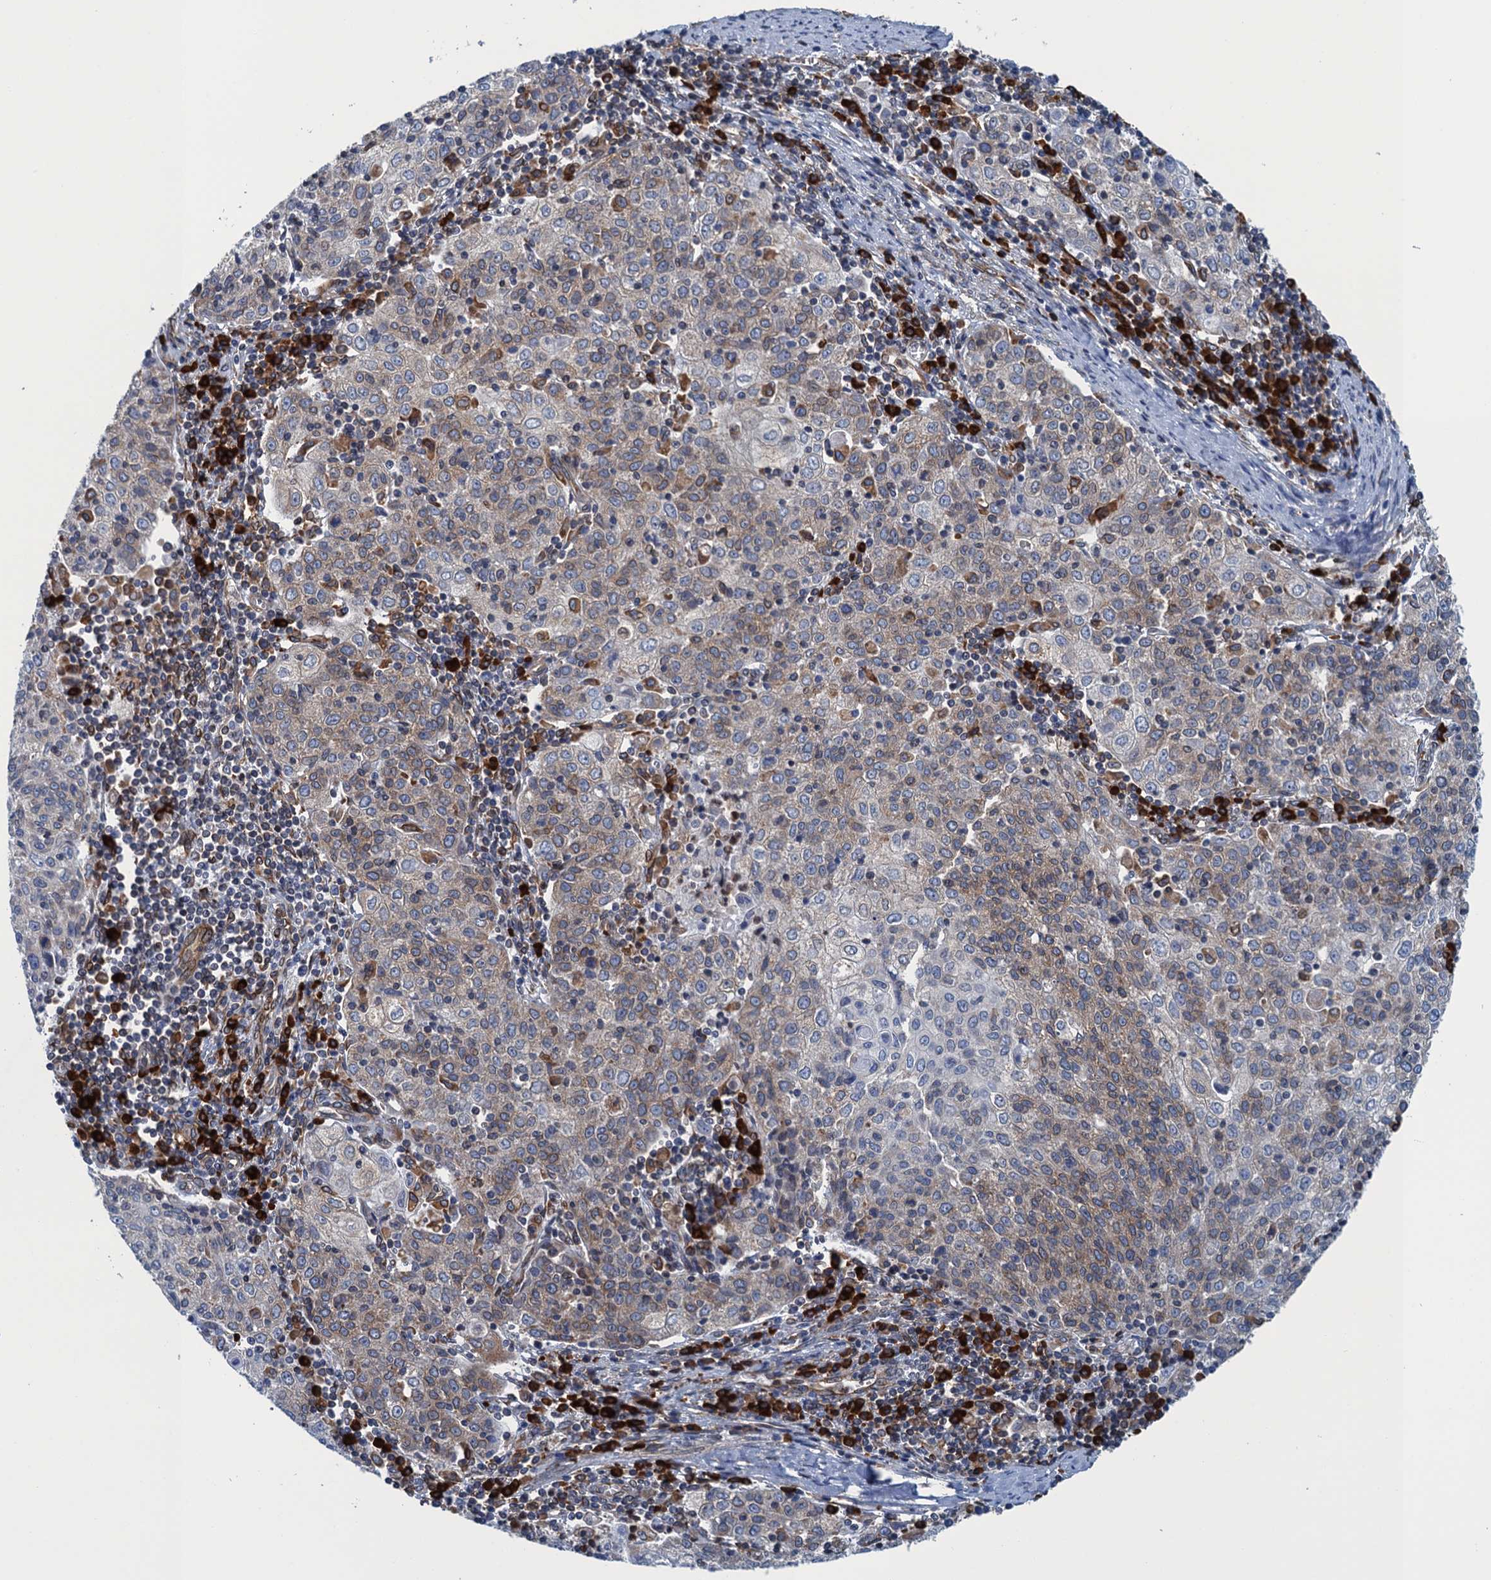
{"staining": {"intensity": "weak", "quantity": "<25%", "location": "cytoplasmic/membranous"}, "tissue": "cervical cancer", "cell_type": "Tumor cells", "image_type": "cancer", "snomed": [{"axis": "morphology", "description": "Squamous cell carcinoma, NOS"}, {"axis": "topography", "description": "Cervix"}], "caption": "Photomicrograph shows no significant protein staining in tumor cells of cervical cancer (squamous cell carcinoma).", "gene": "TMEM205", "patient": {"sex": "female", "age": 48}}